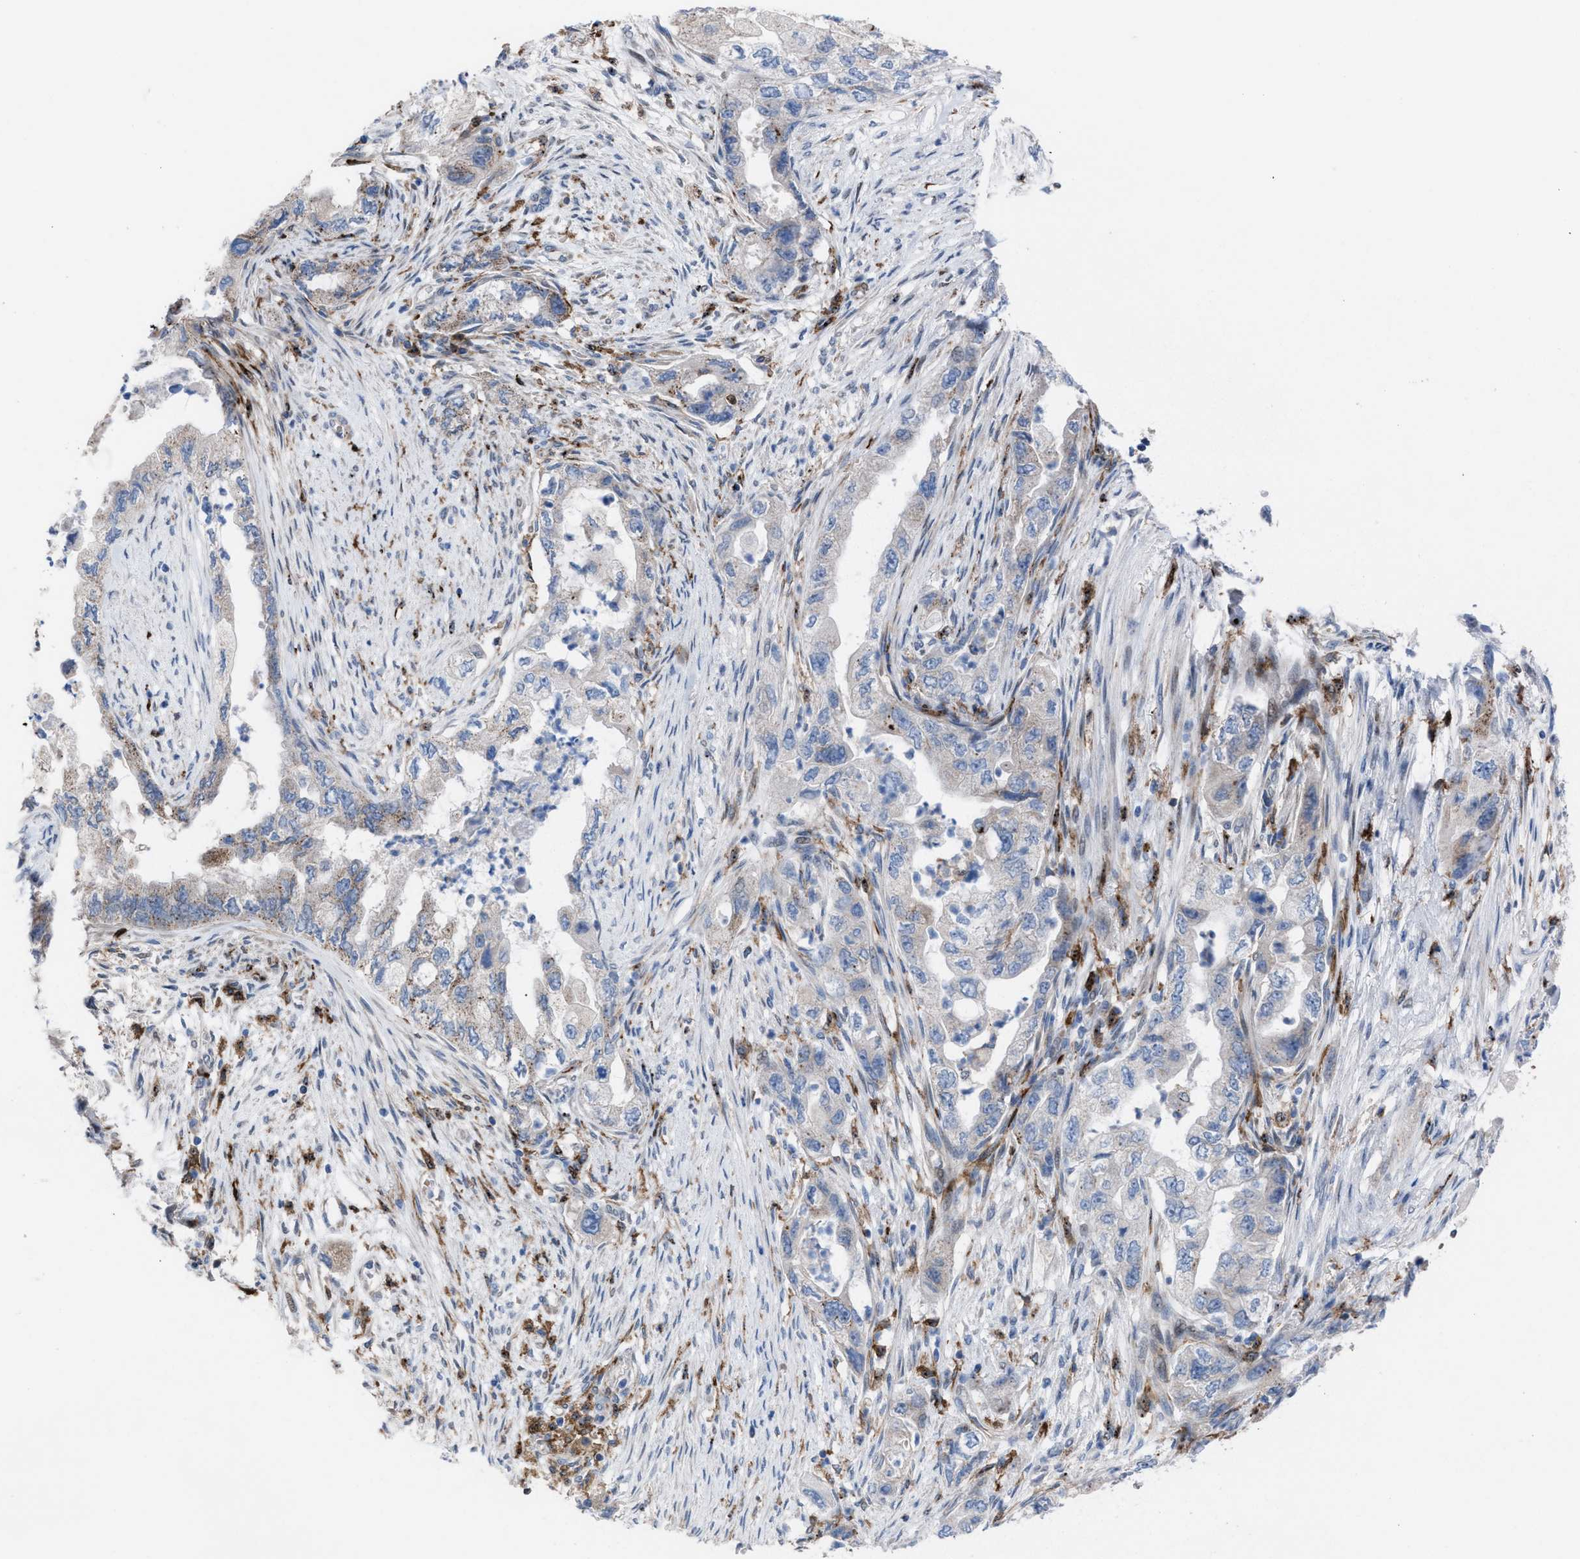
{"staining": {"intensity": "negative", "quantity": "none", "location": "none"}, "tissue": "pancreatic cancer", "cell_type": "Tumor cells", "image_type": "cancer", "snomed": [{"axis": "morphology", "description": "Adenocarcinoma, NOS"}, {"axis": "topography", "description": "Pancreas"}], "caption": "Immunohistochemistry of human pancreatic adenocarcinoma demonstrates no expression in tumor cells.", "gene": "SLC47A1", "patient": {"sex": "female", "age": 73}}